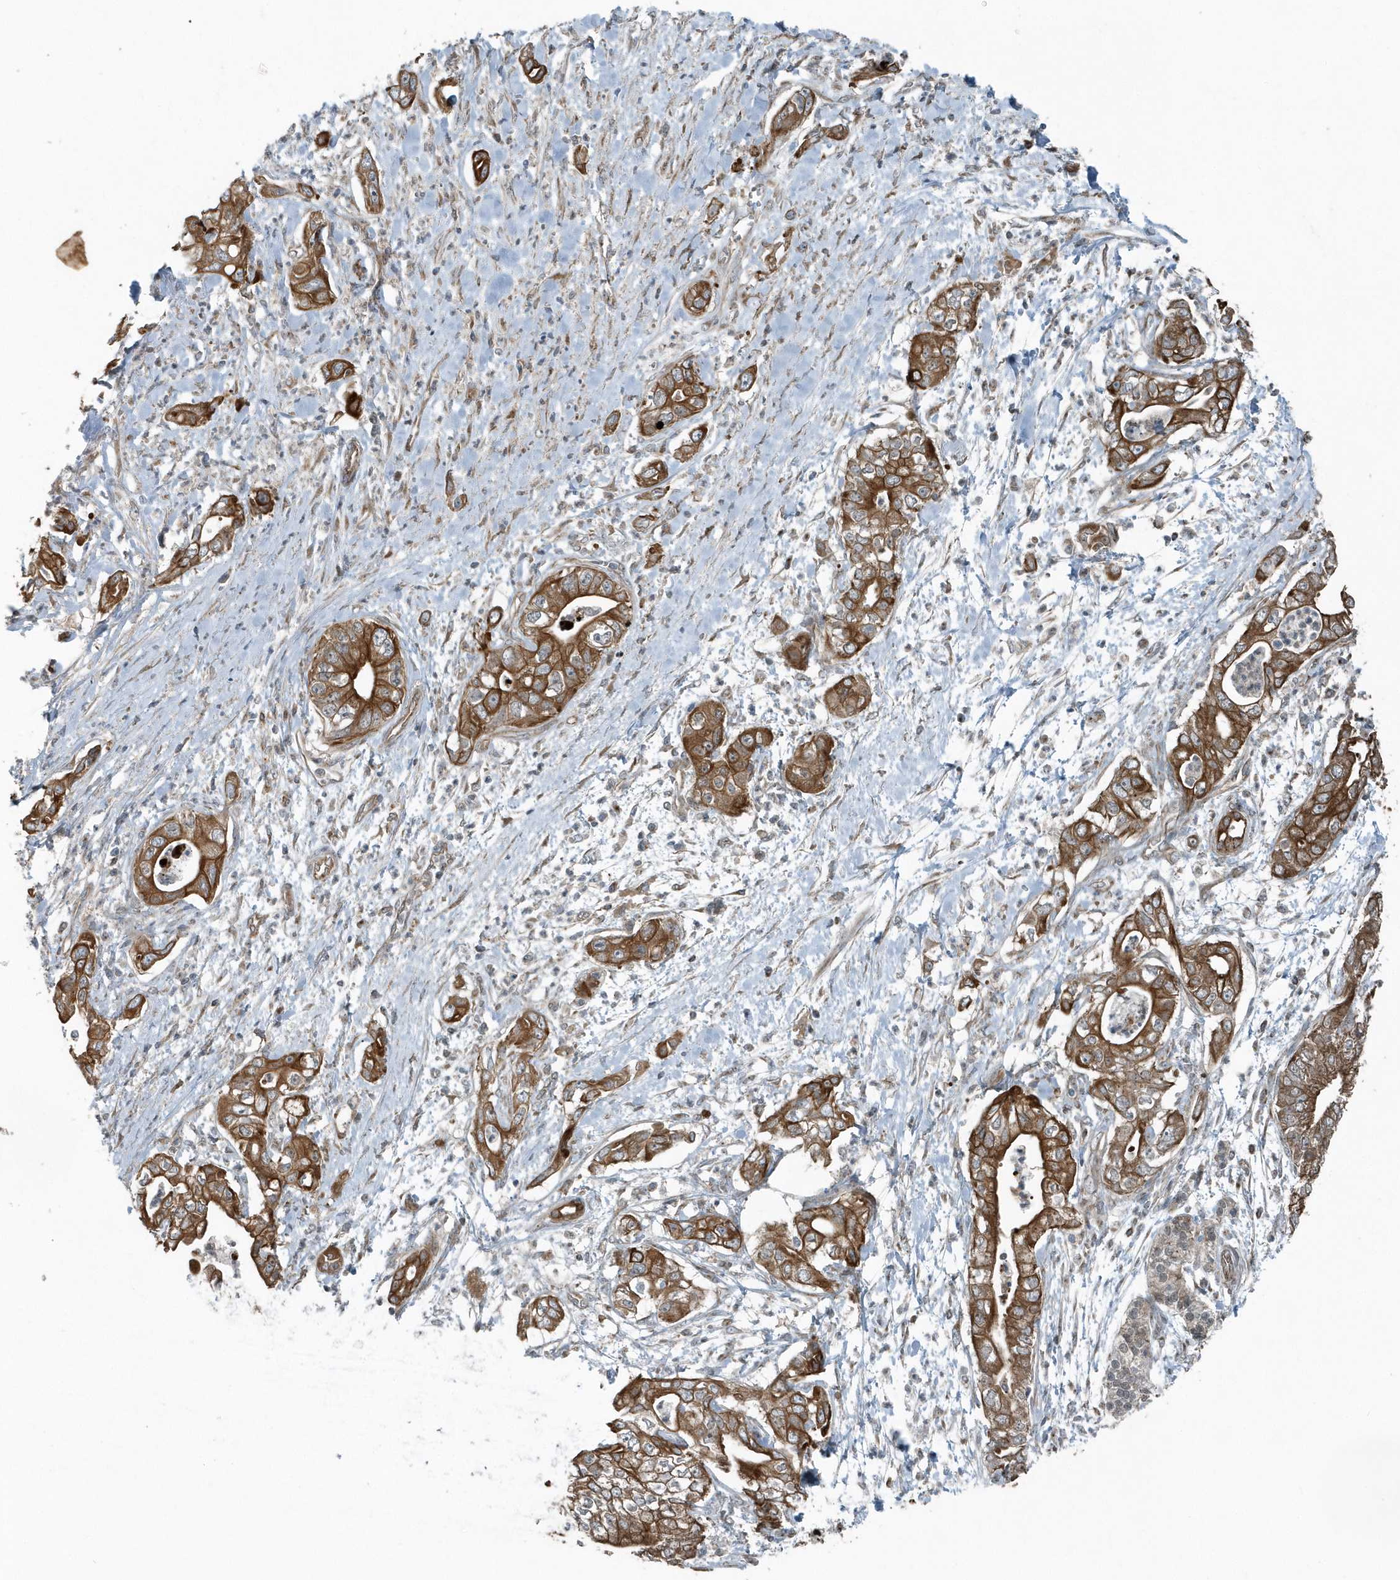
{"staining": {"intensity": "strong", "quantity": ">75%", "location": "cytoplasmic/membranous"}, "tissue": "pancreatic cancer", "cell_type": "Tumor cells", "image_type": "cancer", "snomed": [{"axis": "morphology", "description": "Adenocarcinoma, NOS"}, {"axis": "topography", "description": "Pancreas"}], "caption": "Strong cytoplasmic/membranous staining for a protein is present in approximately >75% of tumor cells of adenocarcinoma (pancreatic) using IHC.", "gene": "GCC2", "patient": {"sex": "female", "age": 78}}